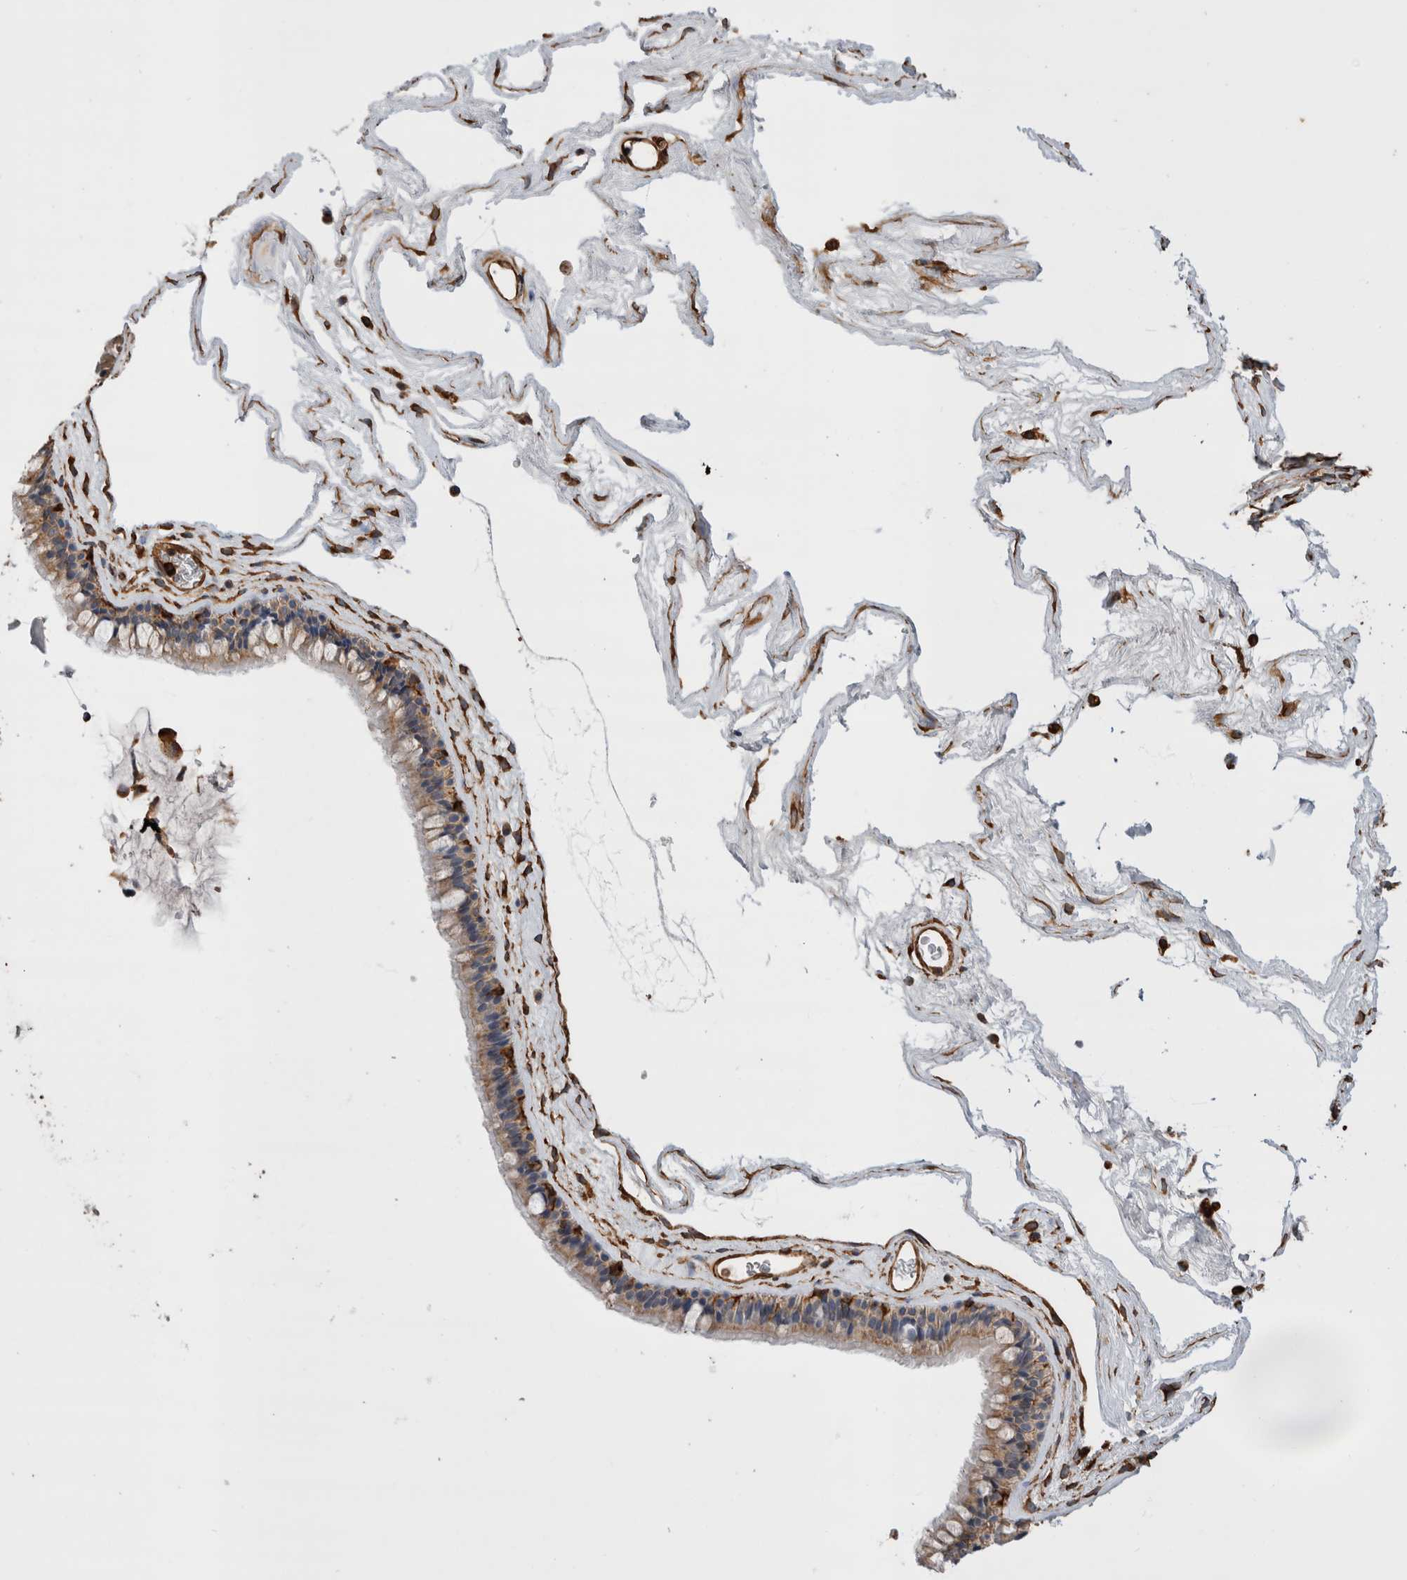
{"staining": {"intensity": "moderate", "quantity": ">75%", "location": "cytoplasmic/membranous"}, "tissue": "nasopharynx", "cell_type": "Respiratory epithelial cells", "image_type": "normal", "snomed": [{"axis": "morphology", "description": "Normal tissue, NOS"}, {"axis": "morphology", "description": "Inflammation, NOS"}, {"axis": "topography", "description": "Nasopharynx"}], "caption": "This histopathology image shows immunohistochemistry (IHC) staining of benign nasopharynx, with medium moderate cytoplasmic/membranous staining in approximately >75% of respiratory epithelial cells.", "gene": "ZNF397", "patient": {"sex": "male", "age": 48}}